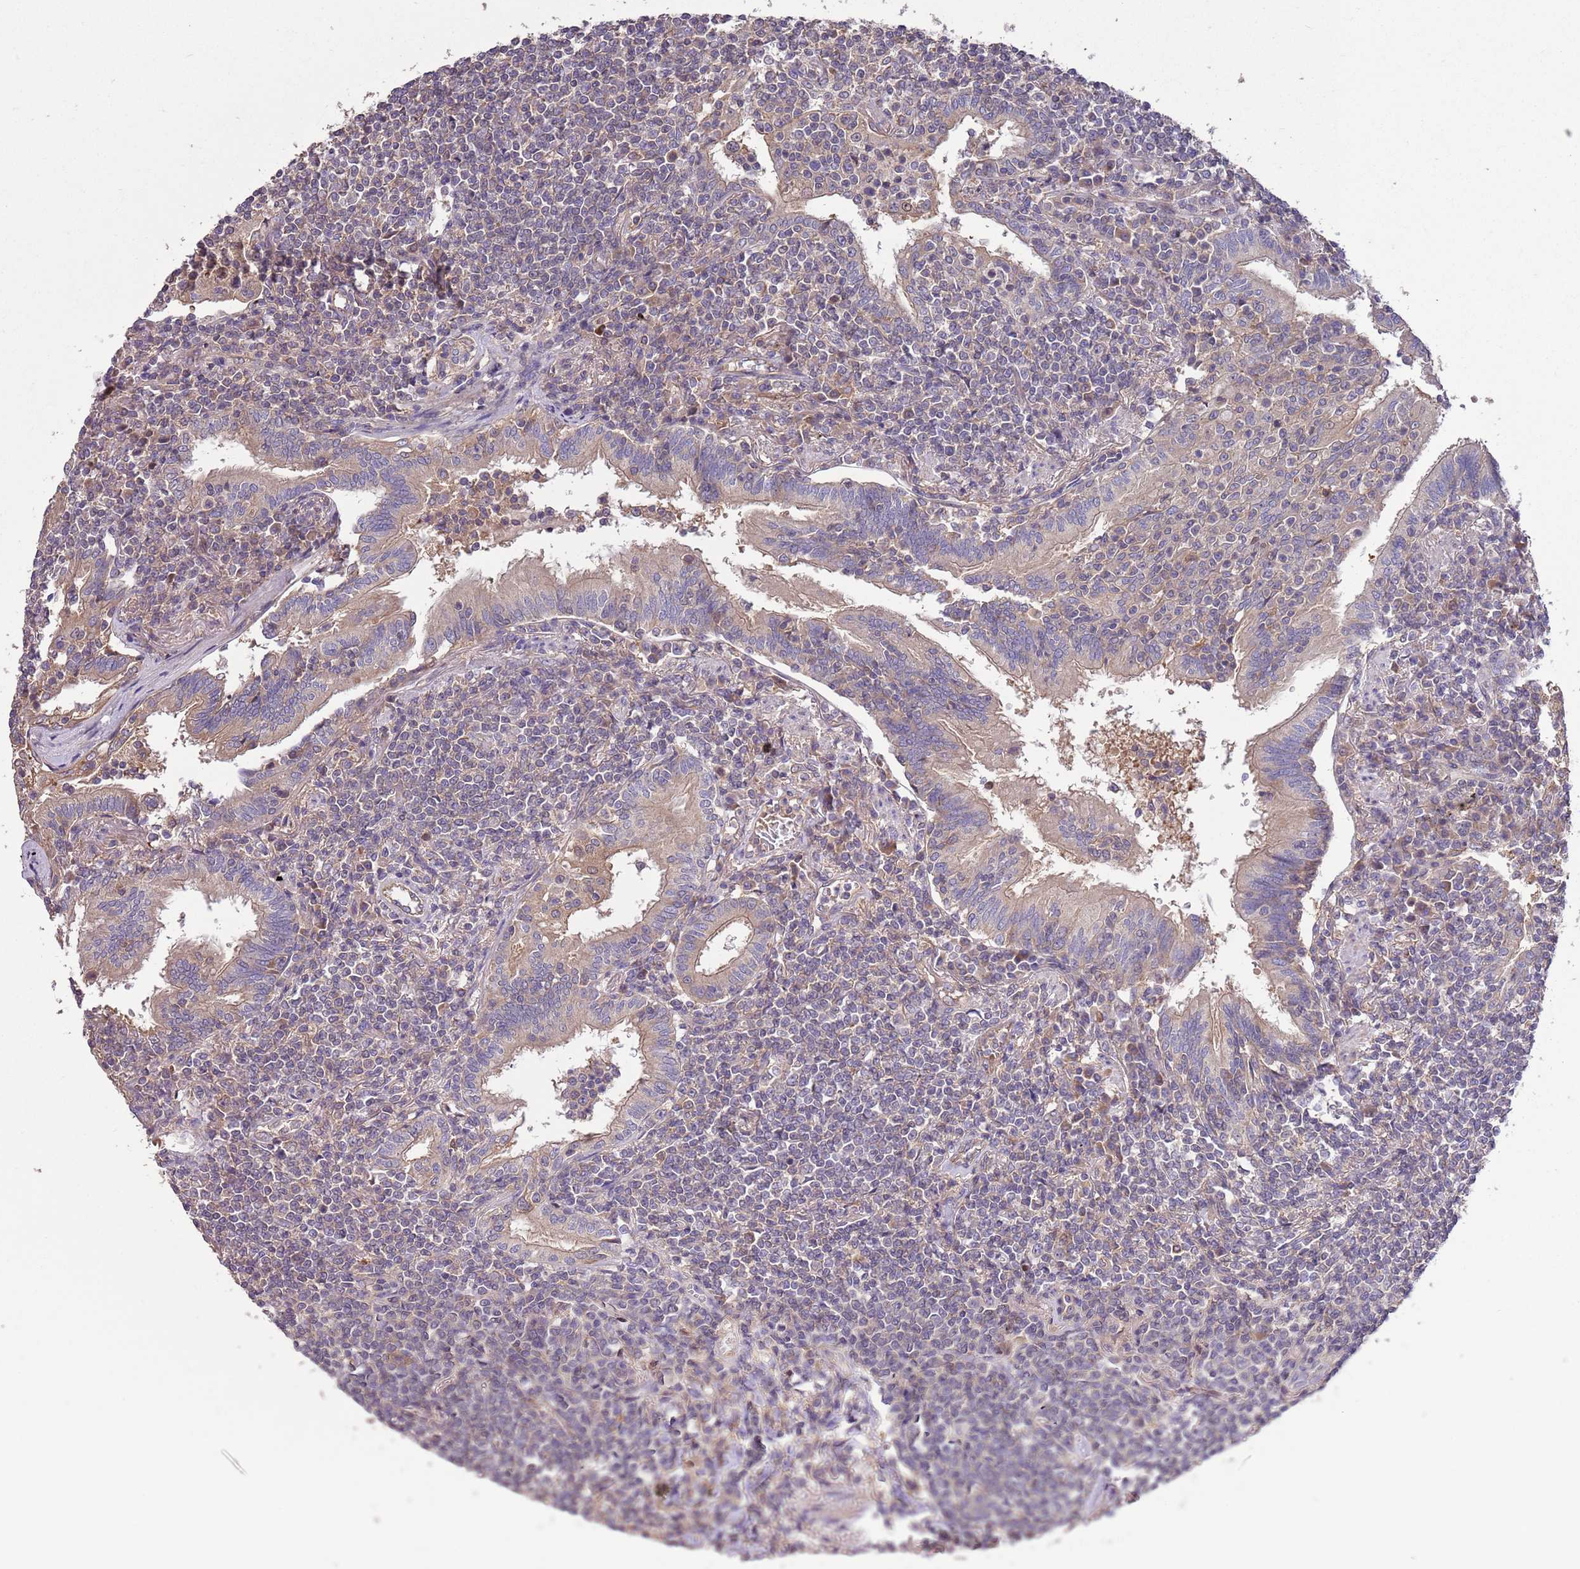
{"staining": {"intensity": "negative", "quantity": "none", "location": "none"}, "tissue": "lymphoma", "cell_type": "Tumor cells", "image_type": "cancer", "snomed": [{"axis": "morphology", "description": "Malignant lymphoma, non-Hodgkin's type, Low grade"}, {"axis": "topography", "description": "Lung"}], "caption": "DAB (3,3'-diaminobenzidine) immunohistochemical staining of human lymphoma demonstrates no significant expression in tumor cells. (Stains: DAB (3,3'-diaminobenzidine) IHC with hematoxylin counter stain, Microscopy: brightfield microscopy at high magnification).", "gene": "FAM89B", "patient": {"sex": "female", "age": 71}}